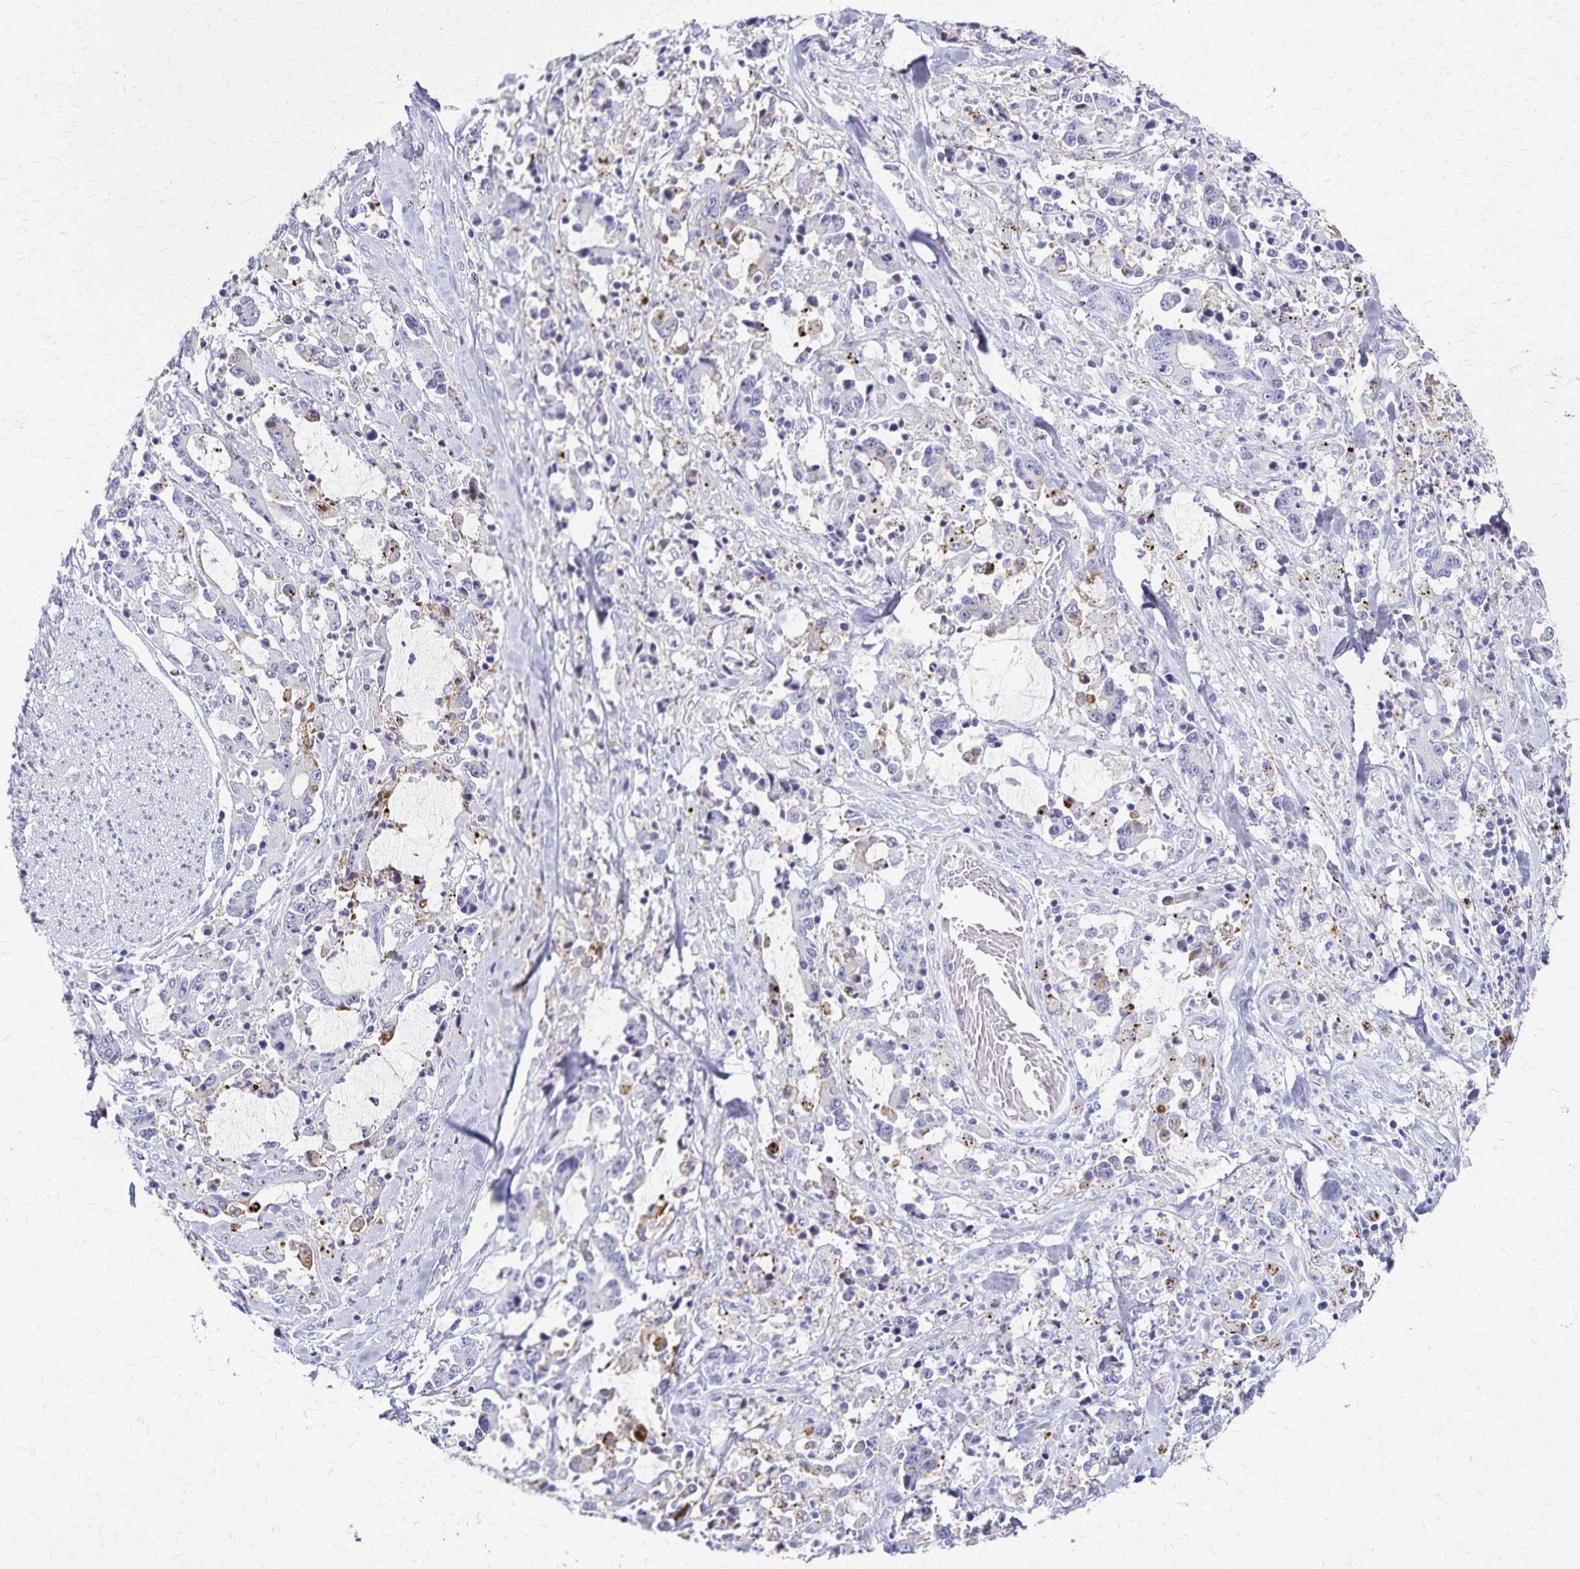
{"staining": {"intensity": "moderate", "quantity": "<25%", "location": "cytoplasmic/membranous"}, "tissue": "stomach cancer", "cell_type": "Tumor cells", "image_type": "cancer", "snomed": [{"axis": "morphology", "description": "Adenocarcinoma, NOS"}, {"axis": "topography", "description": "Stomach, upper"}], "caption": "Tumor cells exhibit low levels of moderate cytoplasmic/membranous expression in approximately <25% of cells in human stomach cancer (adenocarcinoma).", "gene": "TMEM60", "patient": {"sex": "male", "age": 68}}